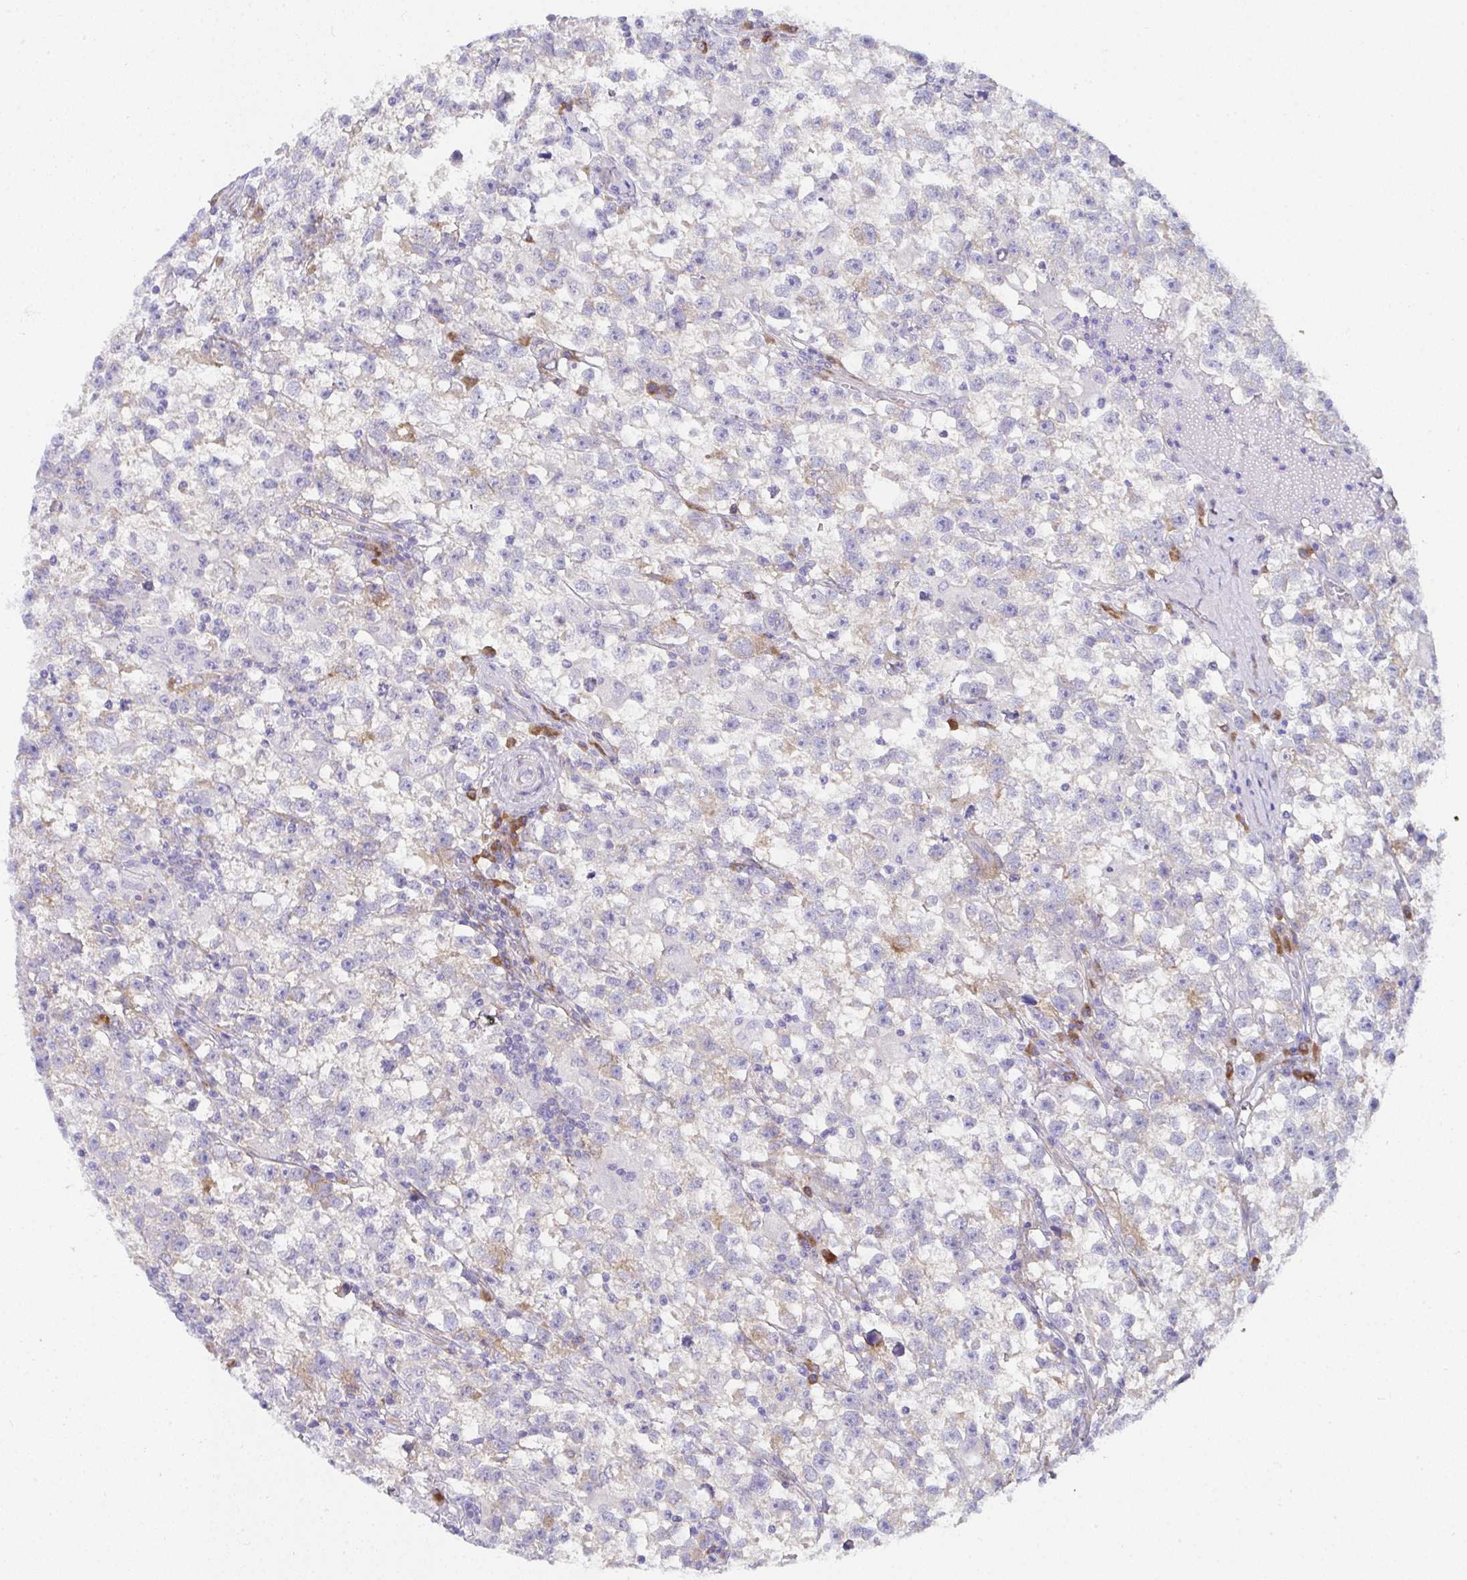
{"staining": {"intensity": "negative", "quantity": "none", "location": "none"}, "tissue": "testis cancer", "cell_type": "Tumor cells", "image_type": "cancer", "snomed": [{"axis": "morphology", "description": "Seminoma, NOS"}, {"axis": "topography", "description": "Testis"}], "caption": "An IHC micrograph of testis cancer is shown. There is no staining in tumor cells of testis cancer.", "gene": "GAB1", "patient": {"sex": "male", "age": 31}}